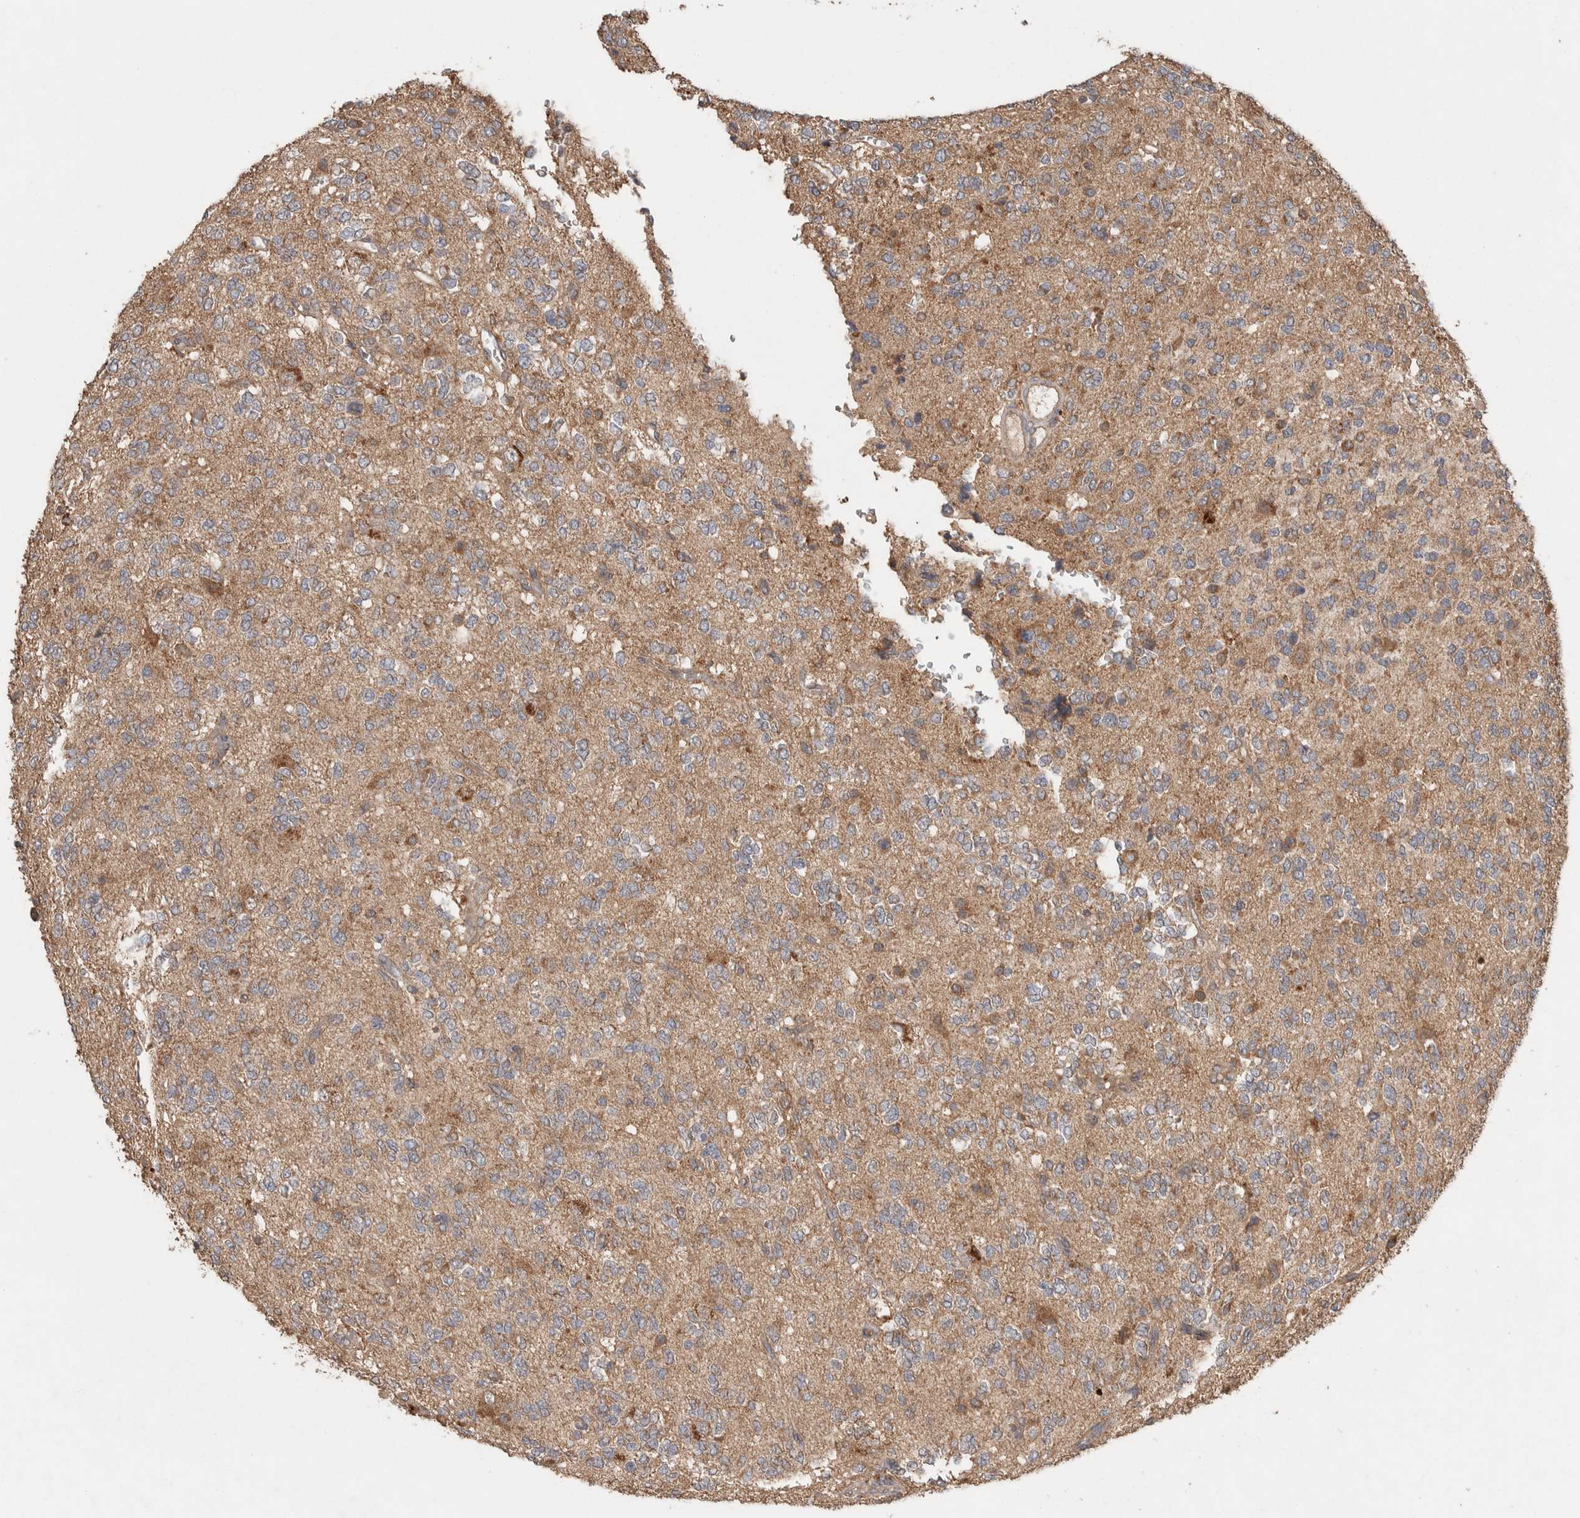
{"staining": {"intensity": "moderate", "quantity": "25%-75%", "location": "cytoplasmic/membranous"}, "tissue": "glioma", "cell_type": "Tumor cells", "image_type": "cancer", "snomed": [{"axis": "morphology", "description": "Glioma, malignant, Low grade"}, {"axis": "topography", "description": "Brain"}], "caption": "The micrograph exhibits immunohistochemical staining of glioma. There is moderate cytoplasmic/membranous staining is appreciated in approximately 25%-75% of tumor cells. (Stains: DAB (3,3'-diaminobenzidine) in brown, nuclei in blue, Microscopy: brightfield microscopy at high magnification).", "gene": "KCNJ5", "patient": {"sex": "male", "age": 38}}